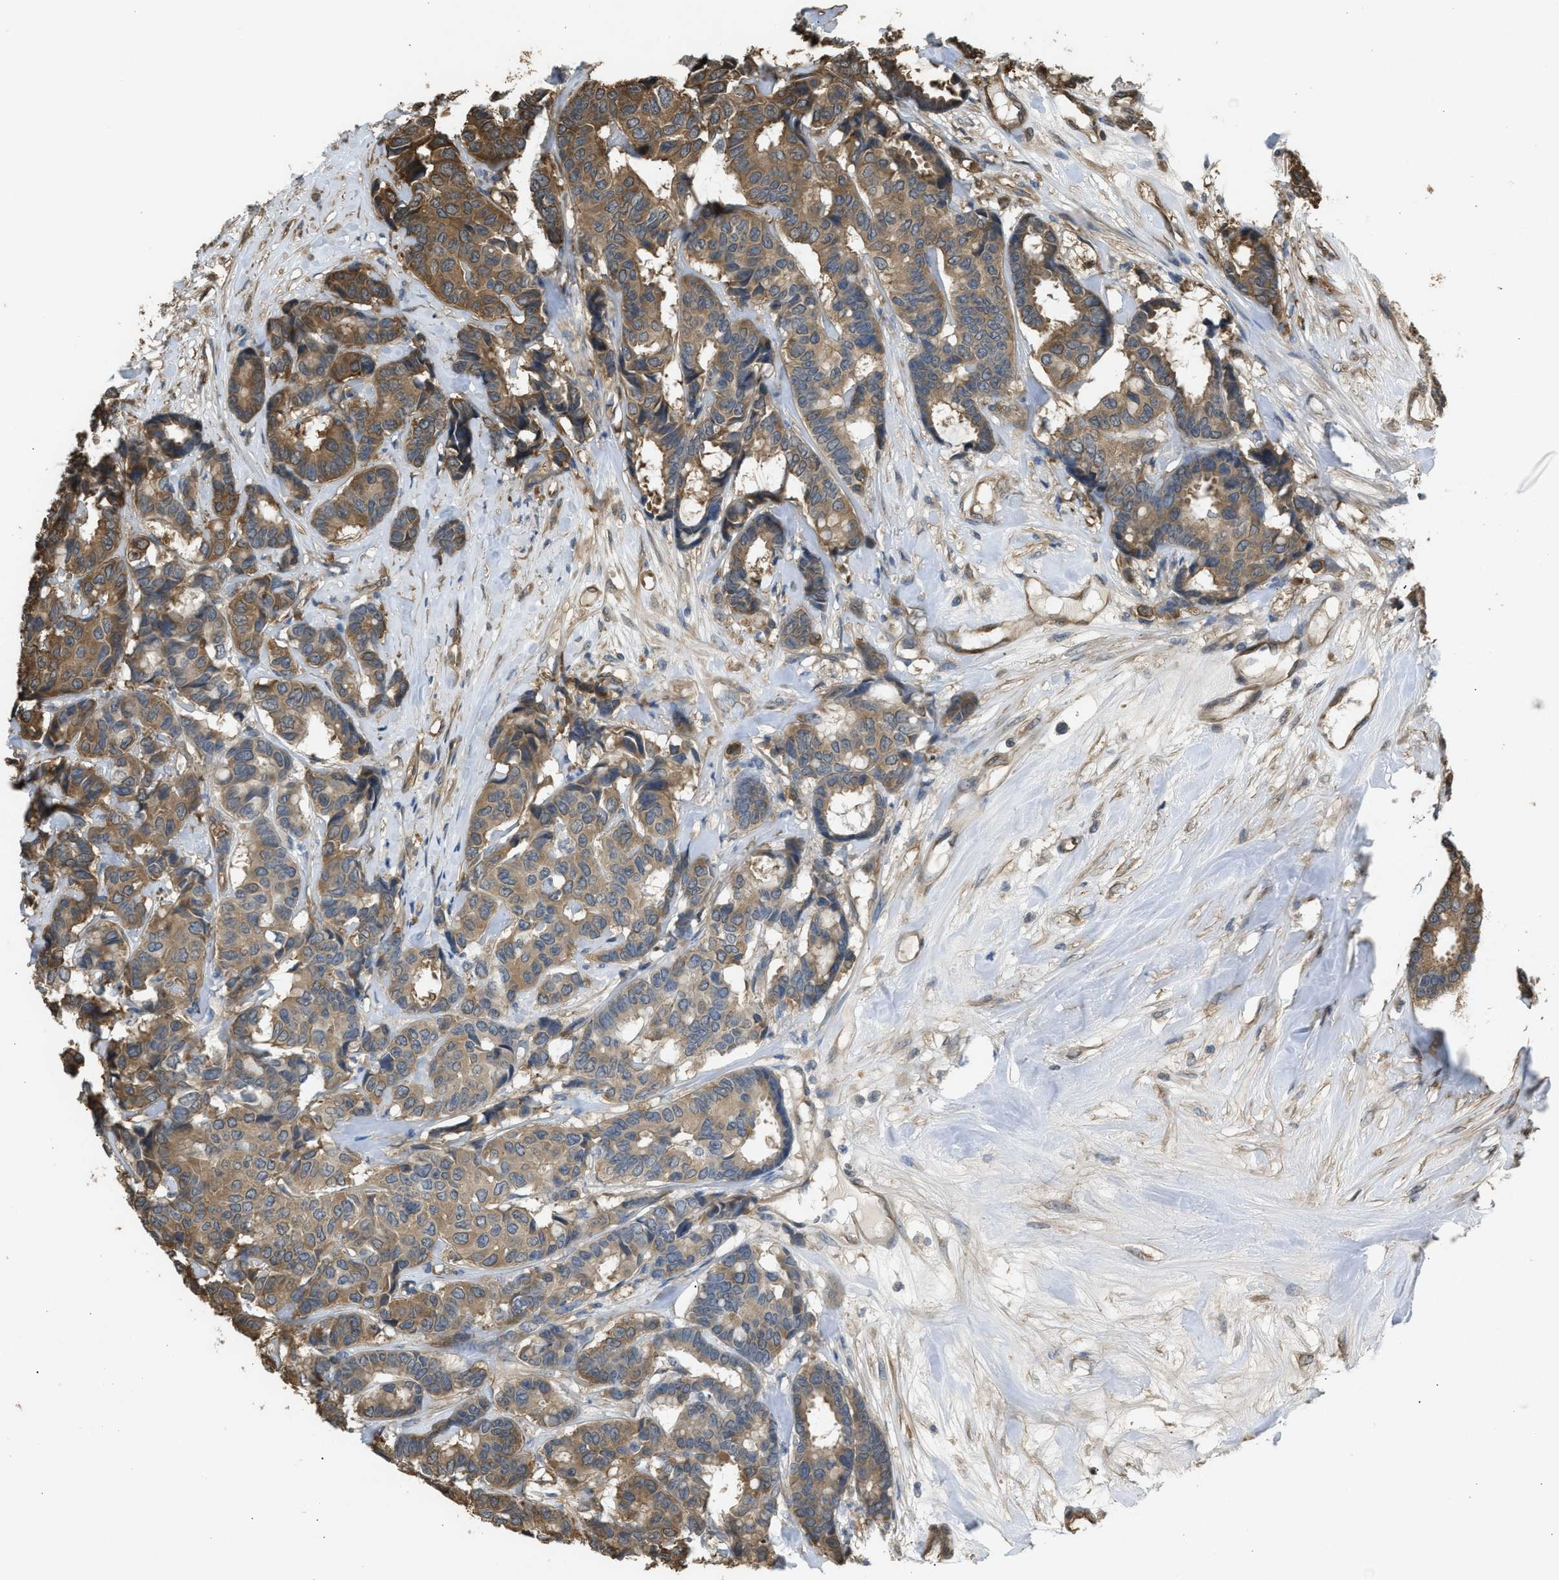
{"staining": {"intensity": "moderate", "quantity": ">75%", "location": "cytoplasmic/membranous"}, "tissue": "breast cancer", "cell_type": "Tumor cells", "image_type": "cancer", "snomed": [{"axis": "morphology", "description": "Duct carcinoma"}, {"axis": "topography", "description": "Breast"}], "caption": "The image shows staining of infiltrating ductal carcinoma (breast), revealing moderate cytoplasmic/membranous protein positivity (brown color) within tumor cells.", "gene": "BAG3", "patient": {"sex": "female", "age": 87}}